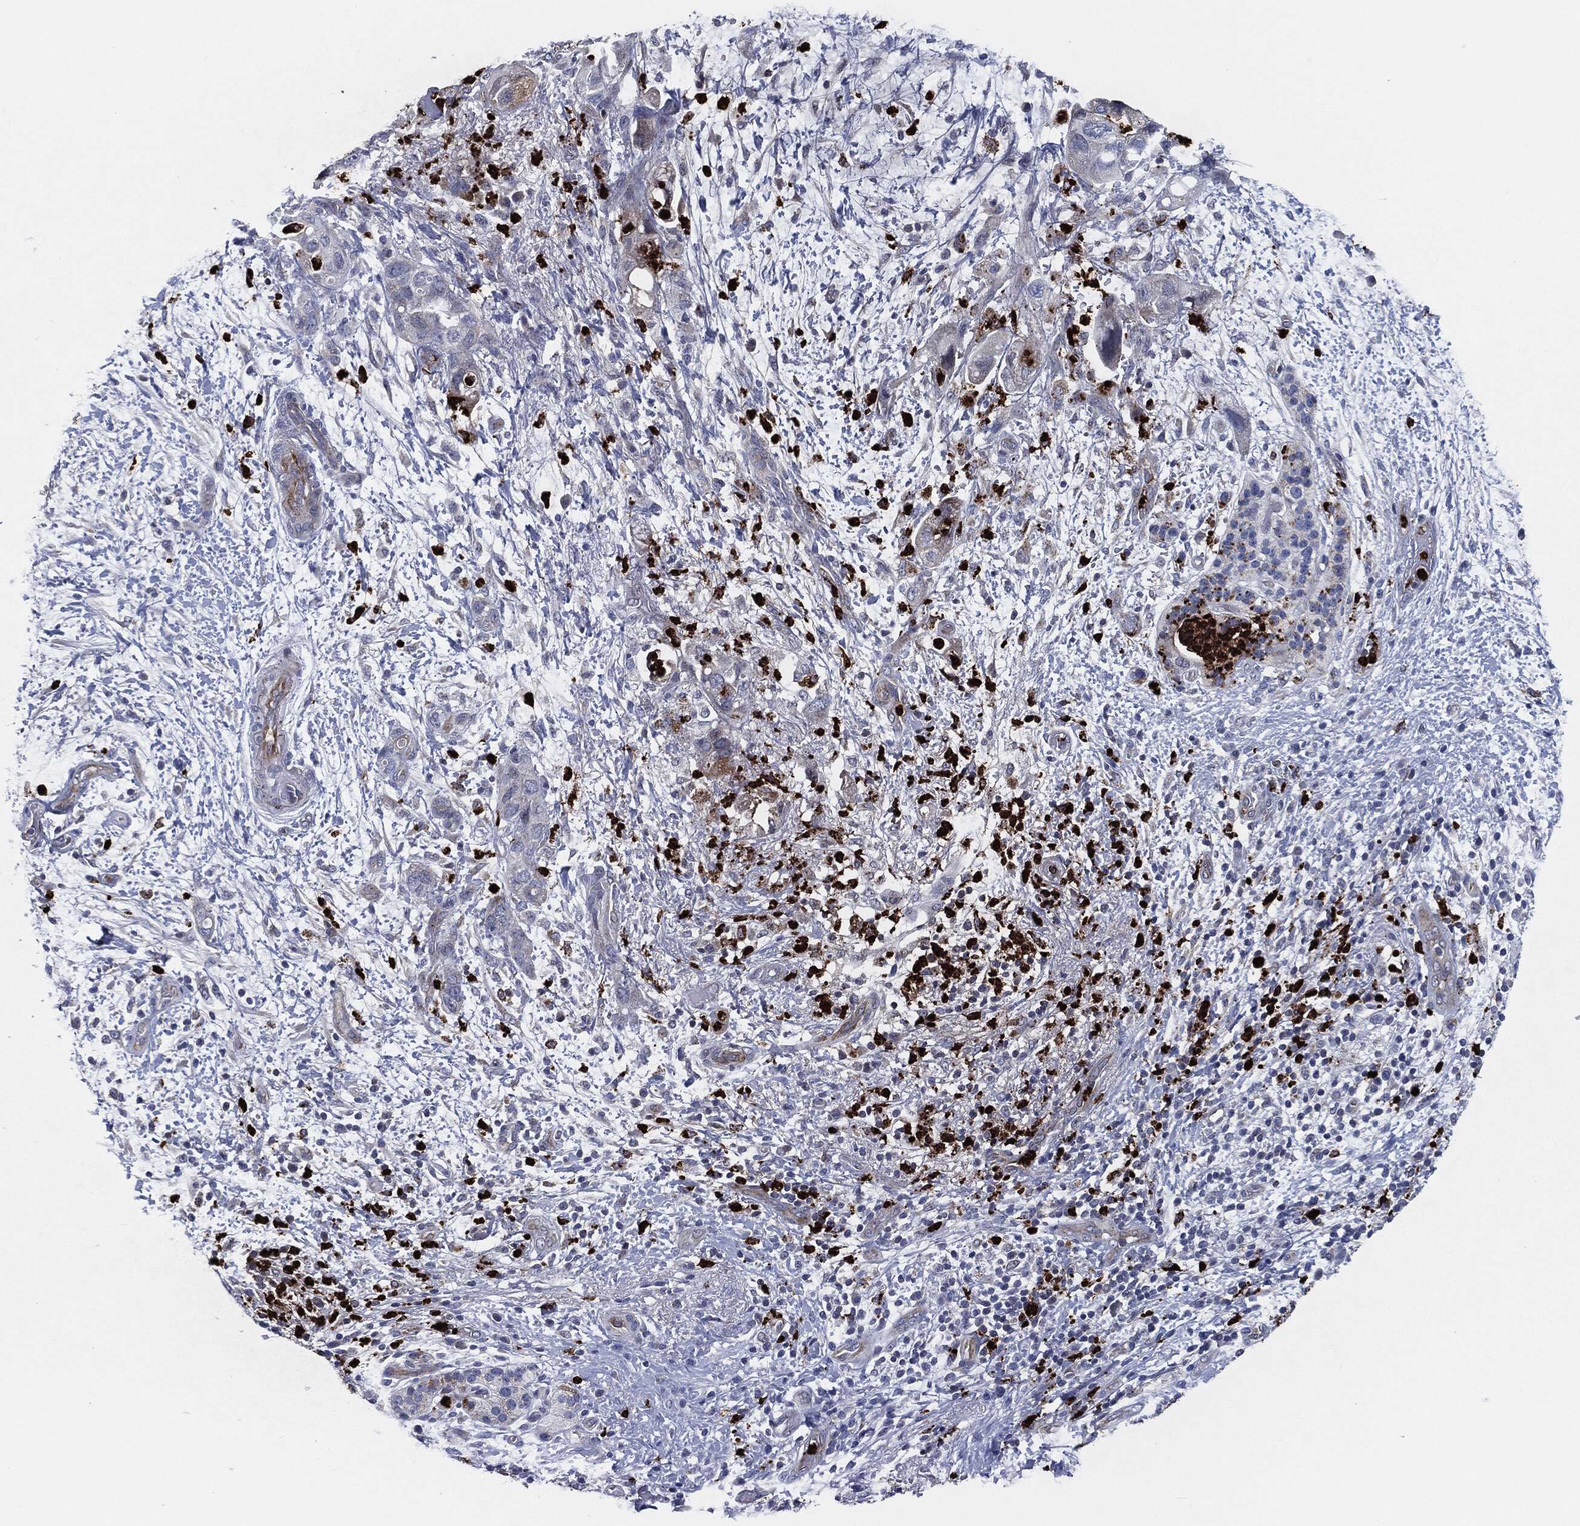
{"staining": {"intensity": "negative", "quantity": "none", "location": "none"}, "tissue": "pancreatic cancer", "cell_type": "Tumor cells", "image_type": "cancer", "snomed": [{"axis": "morphology", "description": "Adenocarcinoma, NOS"}, {"axis": "topography", "description": "Pancreas"}], "caption": "A high-resolution micrograph shows IHC staining of pancreatic cancer, which exhibits no significant expression in tumor cells.", "gene": "MPO", "patient": {"sex": "female", "age": 72}}